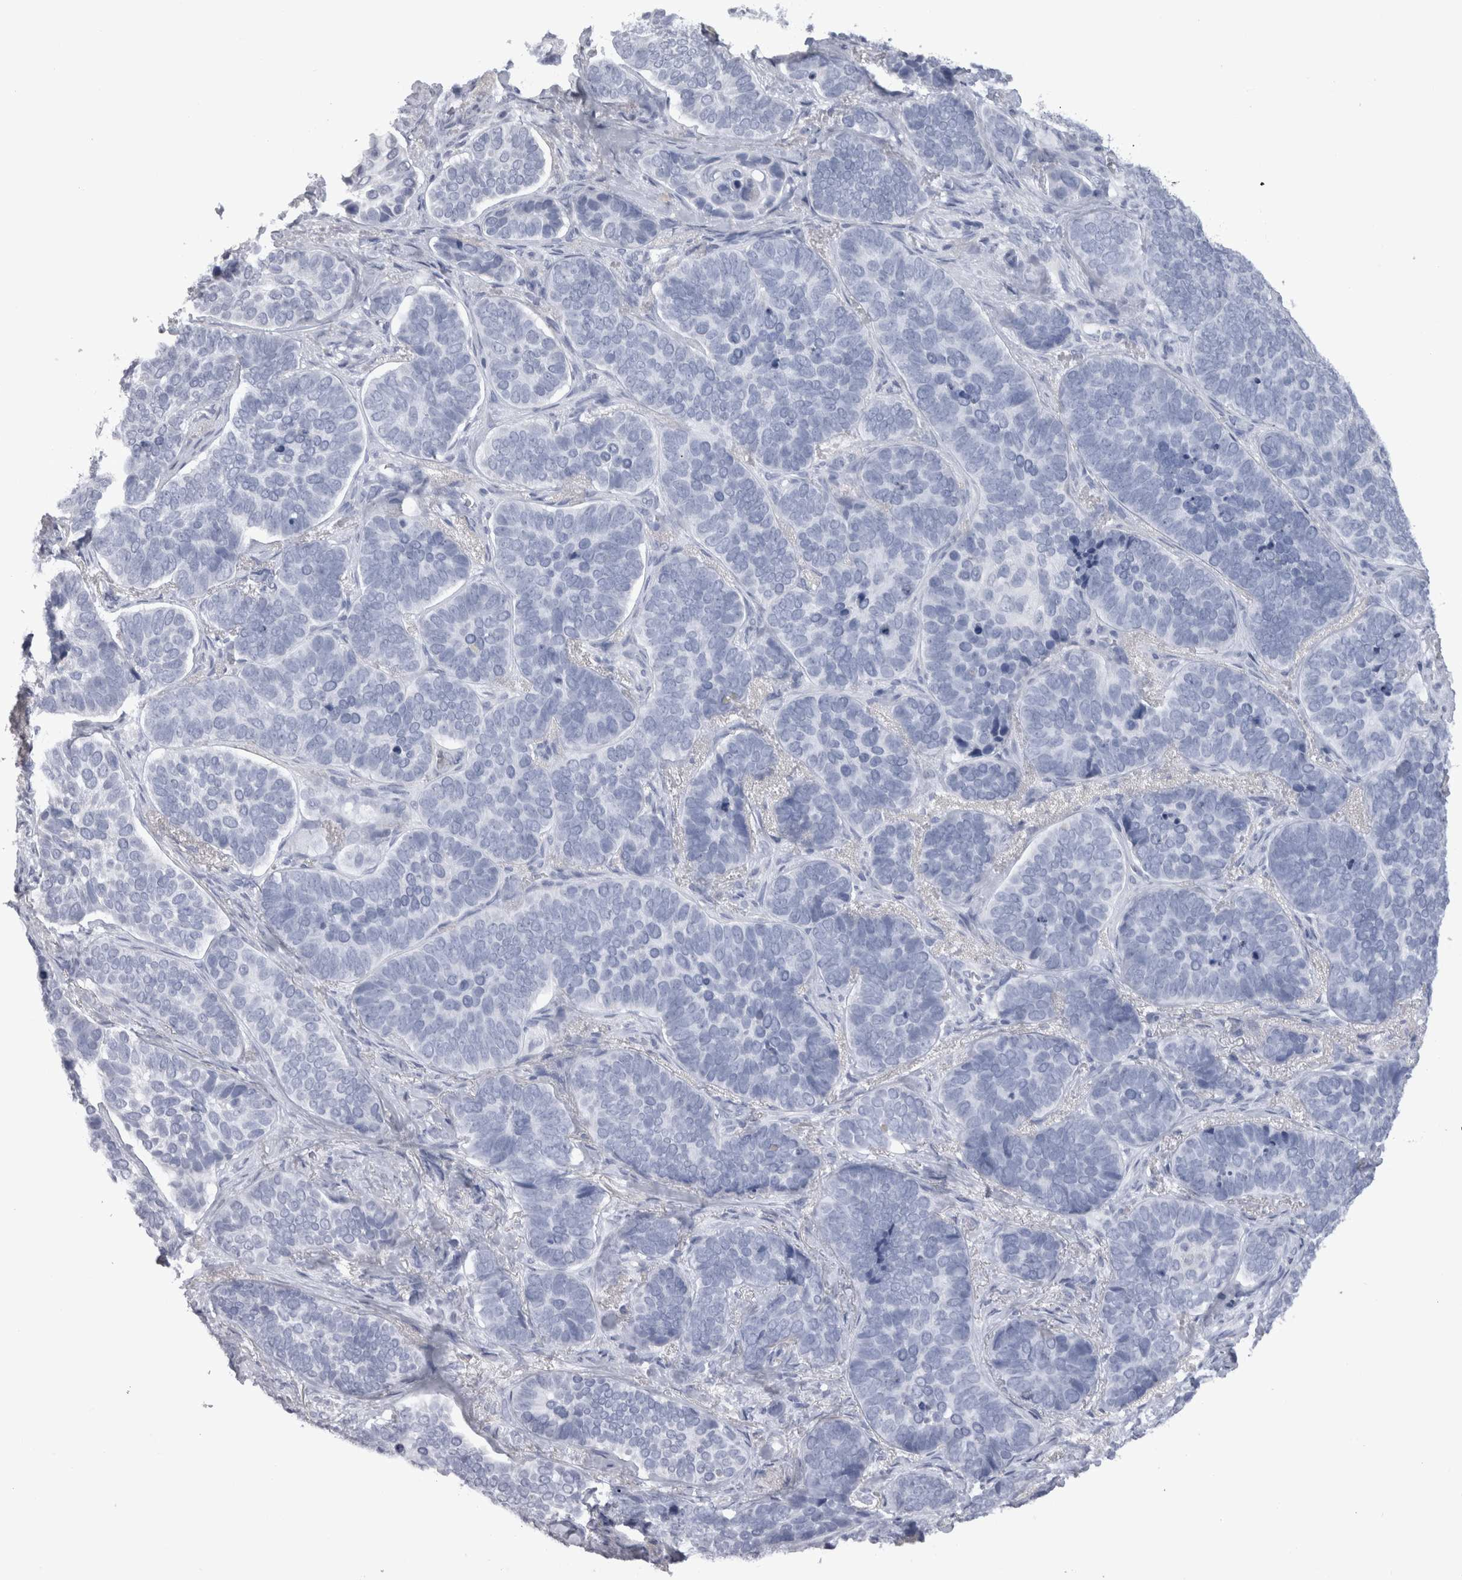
{"staining": {"intensity": "negative", "quantity": "none", "location": "none"}, "tissue": "skin cancer", "cell_type": "Tumor cells", "image_type": "cancer", "snomed": [{"axis": "morphology", "description": "Basal cell carcinoma"}, {"axis": "topography", "description": "Skin"}], "caption": "IHC of skin basal cell carcinoma shows no staining in tumor cells.", "gene": "ADAM2", "patient": {"sex": "male", "age": 62}}